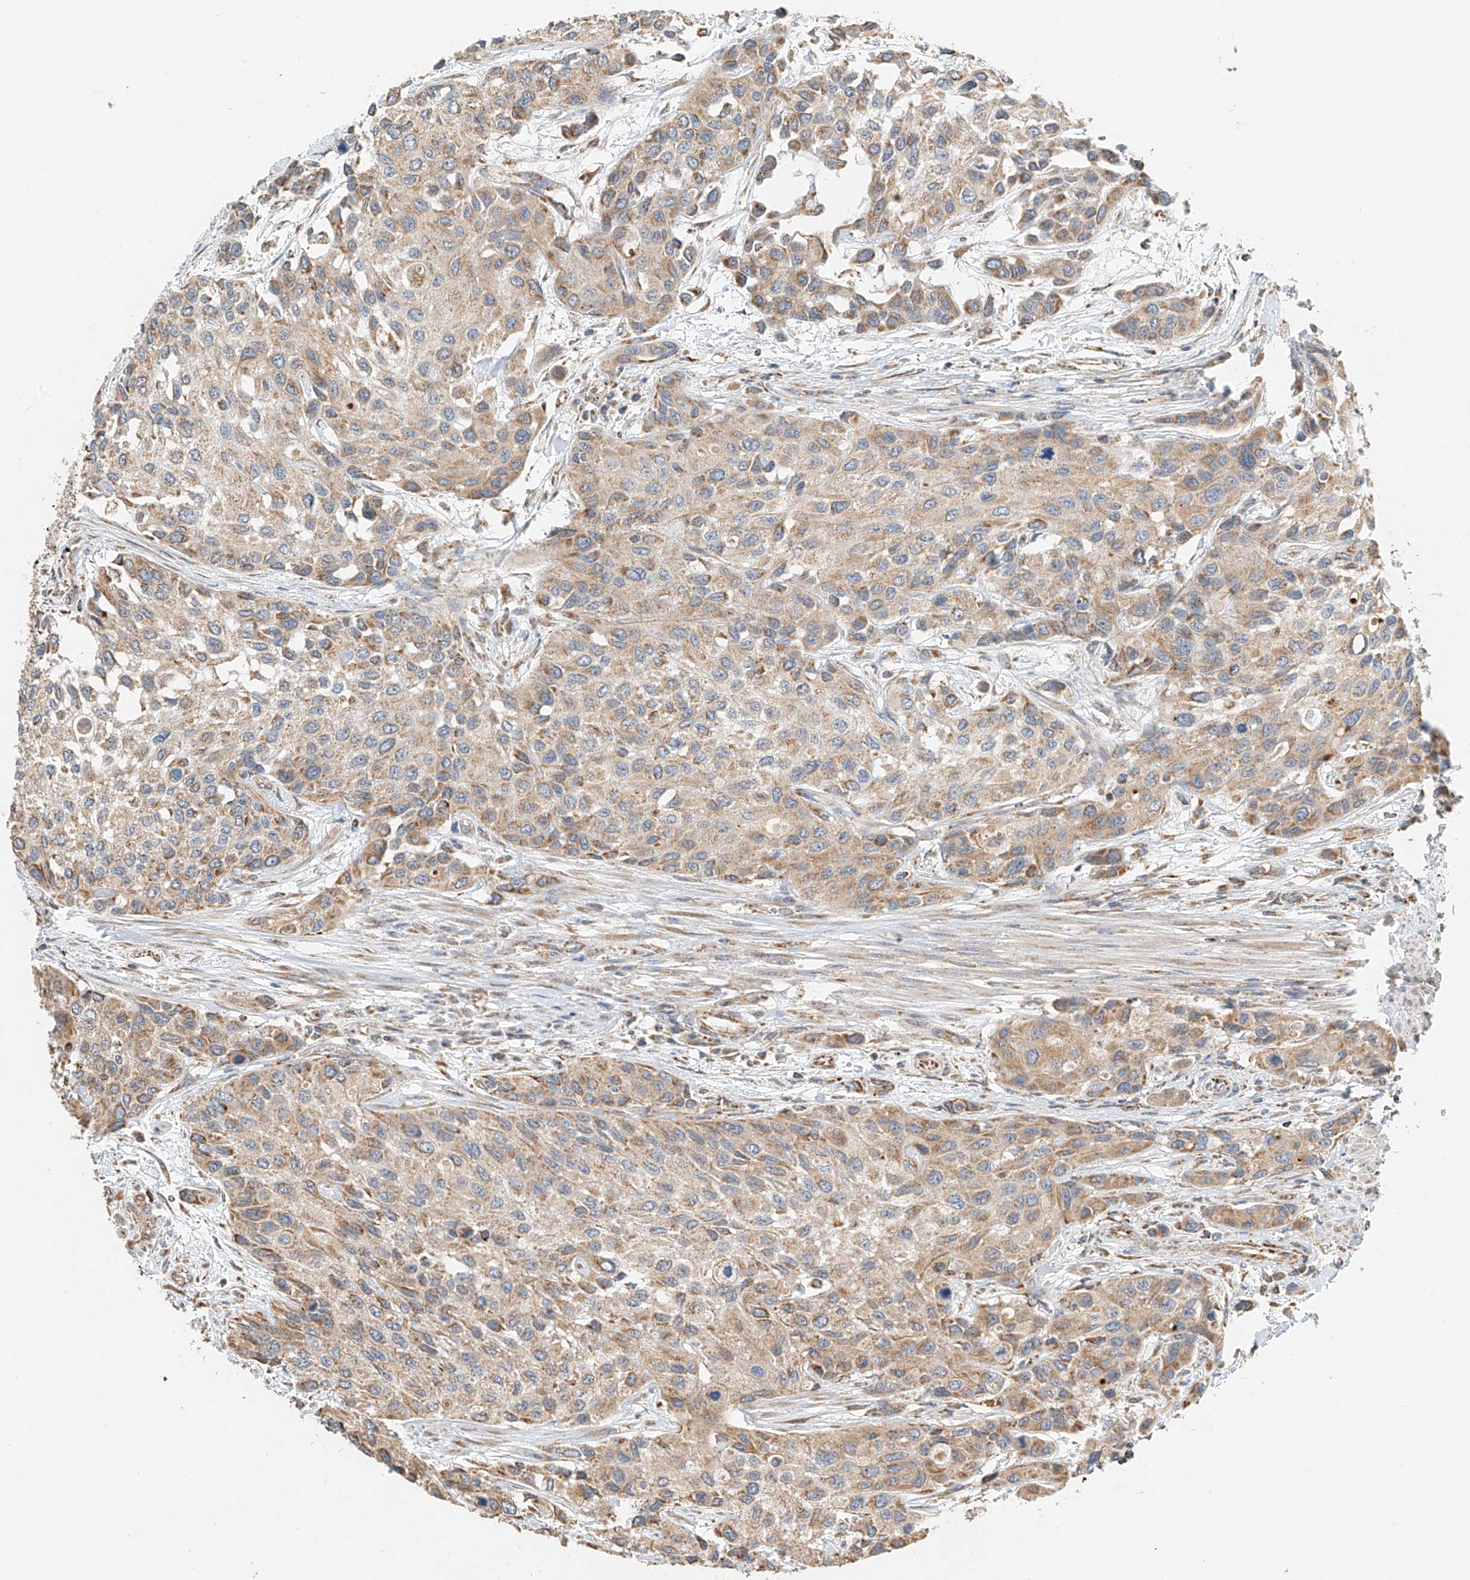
{"staining": {"intensity": "weak", "quantity": ">75%", "location": "cytoplasmic/membranous"}, "tissue": "urothelial cancer", "cell_type": "Tumor cells", "image_type": "cancer", "snomed": [{"axis": "morphology", "description": "Normal tissue, NOS"}, {"axis": "morphology", "description": "Urothelial carcinoma, High grade"}, {"axis": "topography", "description": "Vascular tissue"}, {"axis": "topography", "description": "Urinary bladder"}], "caption": "Immunohistochemical staining of high-grade urothelial carcinoma reveals low levels of weak cytoplasmic/membranous protein staining in approximately >75% of tumor cells.", "gene": "YIPF7", "patient": {"sex": "female", "age": 56}}